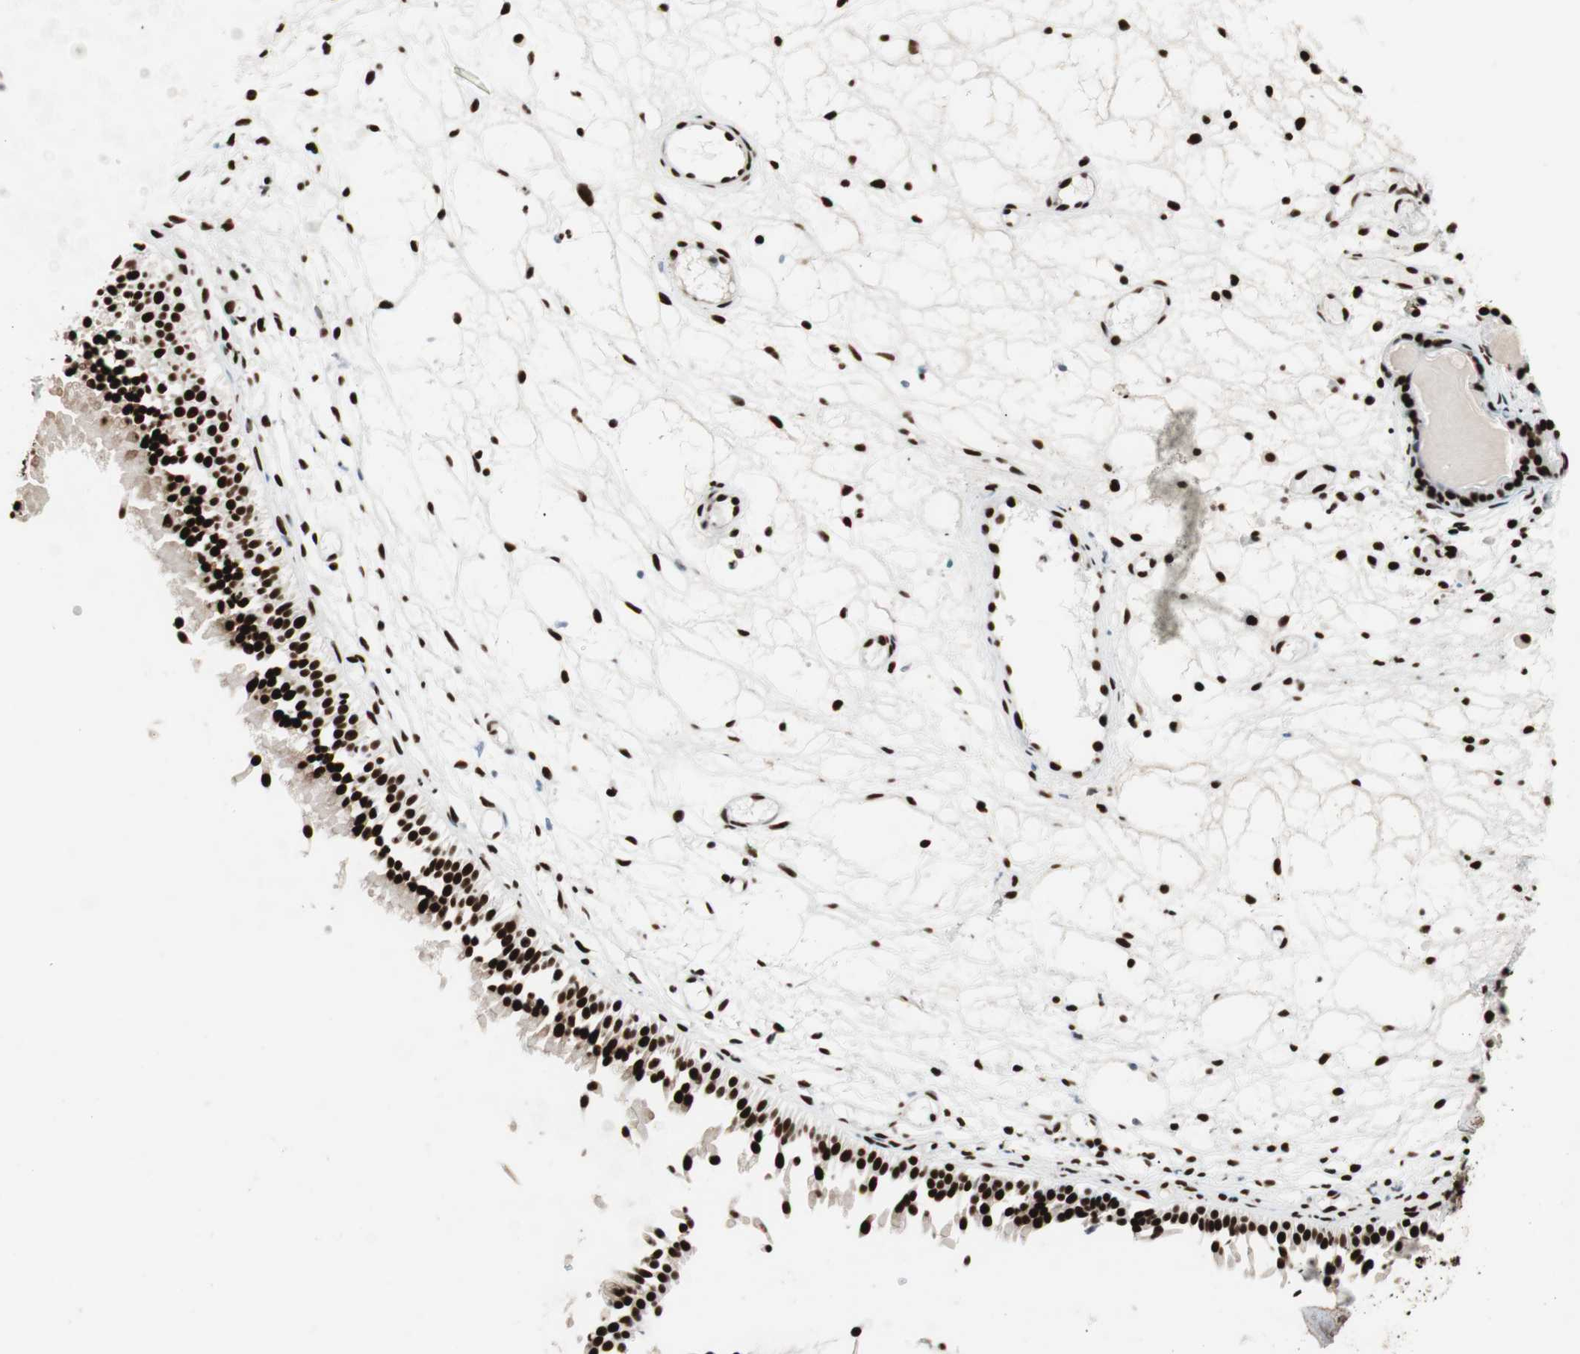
{"staining": {"intensity": "strong", "quantity": ">75%", "location": "nuclear"}, "tissue": "nasopharynx", "cell_type": "Respiratory epithelial cells", "image_type": "normal", "snomed": [{"axis": "morphology", "description": "Normal tissue, NOS"}, {"axis": "topography", "description": "Nasopharynx"}], "caption": "Strong nuclear protein positivity is appreciated in approximately >75% of respiratory epithelial cells in nasopharynx. (brown staining indicates protein expression, while blue staining denotes nuclei).", "gene": "PSME3", "patient": {"sex": "female", "age": 54}}